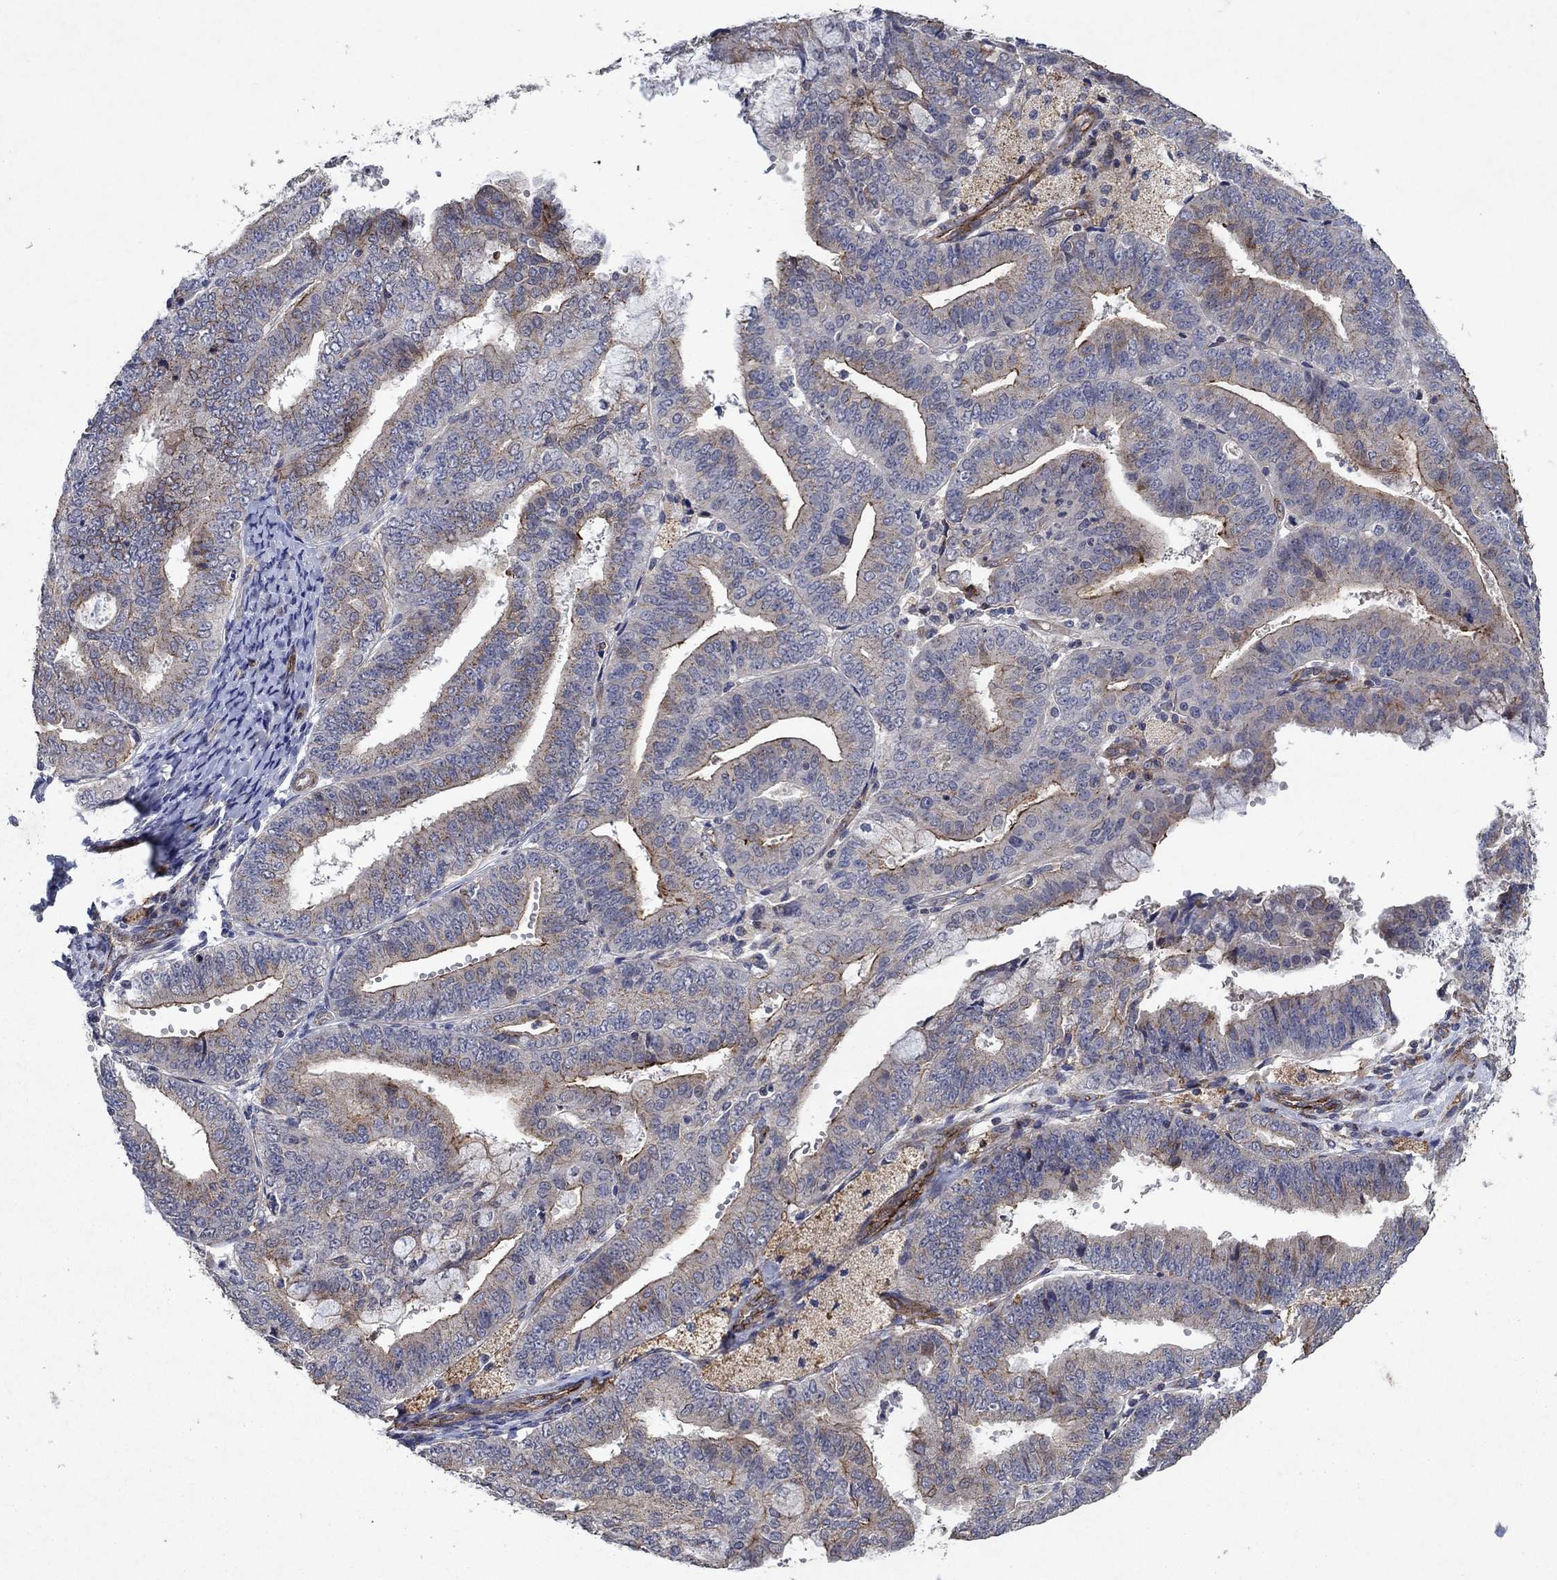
{"staining": {"intensity": "strong", "quantity": "<25%", "location": "cytoplasmic/membranous"}, "tissue": "endometrial cancer", "cell_type": "Tumor cells", "image_type": "cancer", "snomed": [{"axis": "morphology", "description": "Adenocarcinoma, NOS"}, {"axis": "topography", "description": "Endometrium"}], "caption": "Immunohistochemistry (IHC) staining of endometrial cancer (adenocarcinoma), which exhibits medium levels of strong cytoplasmic/membranous staining in approximately <25% of tumor cells indicating strong cytoplasmic/membranous protein positivity. The staining was performed using DAB (3,3'-diaminobenzidine) (brown) for protein detection and nuclei were counterstained in hematoxylin (blue).", "gene": "FRG1", "patient": {"sex": "female", "age": 63}}